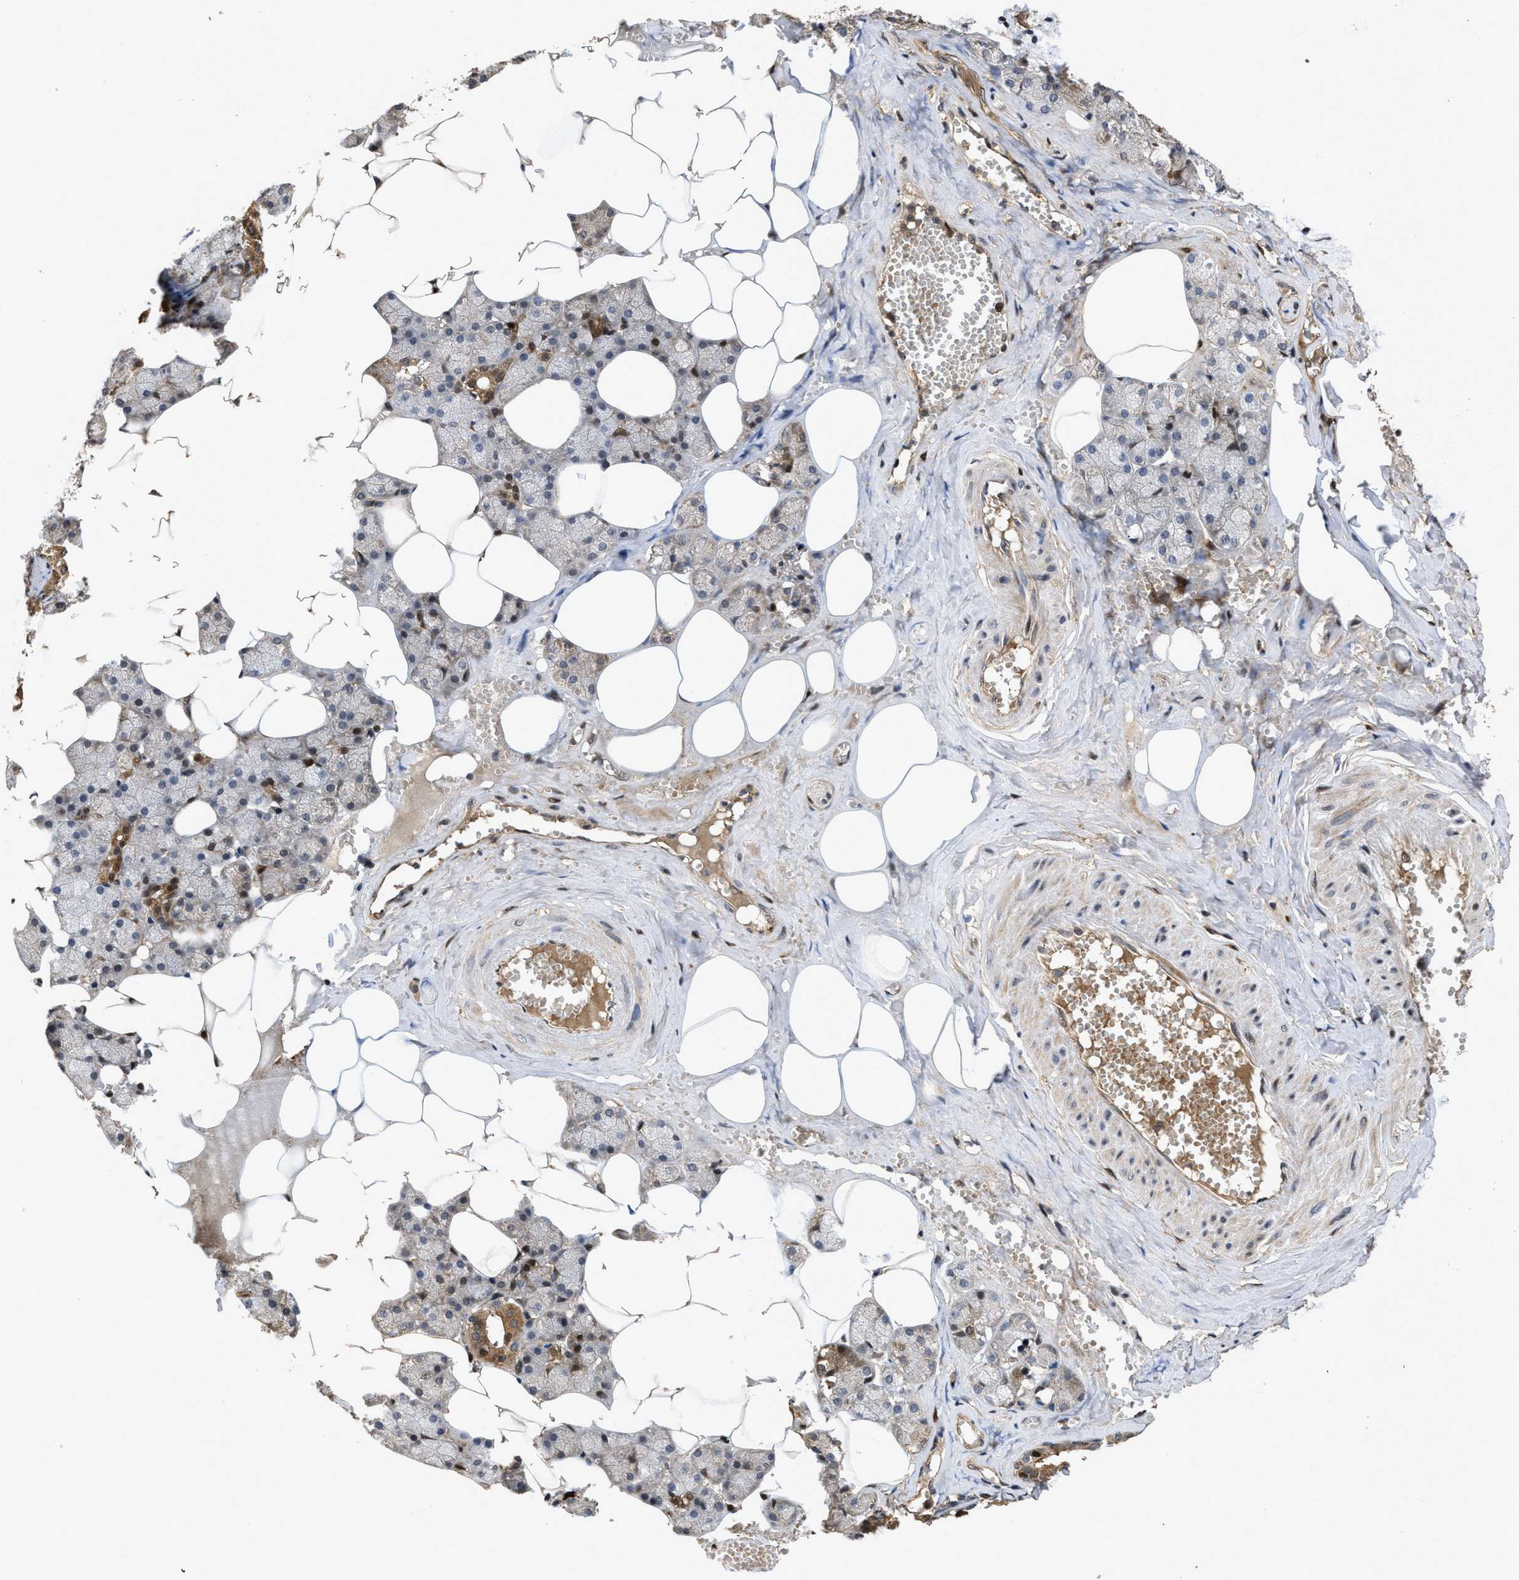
{"staining": {"intensity": "moderate", "quantity": "25%-75%", "location": "cytoplasmic/membranous,nuclear"}, "tissue": "salivary gland", "cell_type": "Glandular cells", "image_type": "normal", "snomed": [{"axis": "morphology", "description": "Normal tissue, NOS"}, {"axis": "topography", "description": "Salivary gland"}], "caption": "About 25%-75% of glandular cells in normal human salivary gland demonstrate moderate cytoplasmic/membranous,nuclear protein staining as visualized by brown immunohistochemical staining.", "gene": "CBR3", "patient": {"sex": "male", "age": 62}}